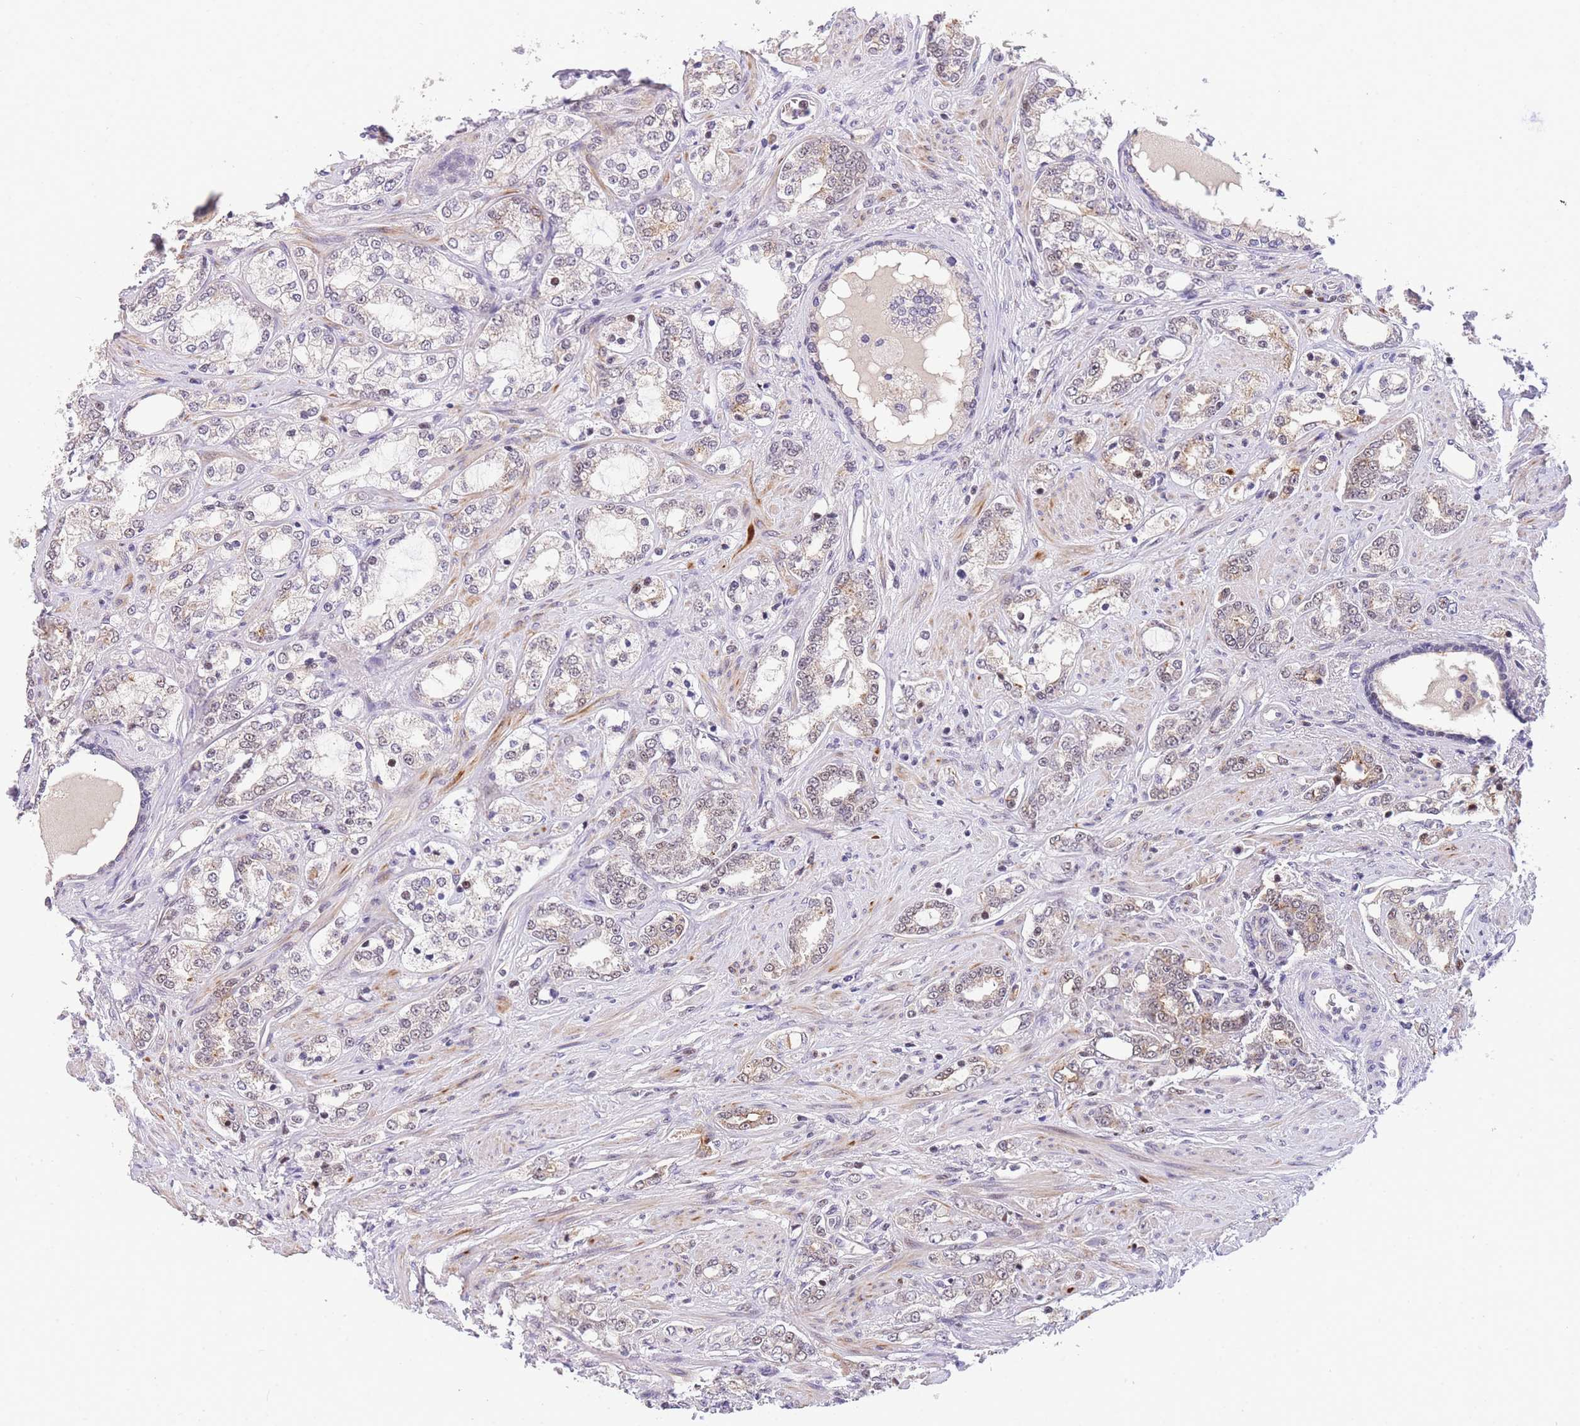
{"staining": {"intensity": "weak", "quantity": "25%-75%", "location": "nuclear"}, "tissue": "prostate cancer", "cell_type": "Tumor cells", "image_type": "cancer", "snomed": [{"axis": "morphology", "description": "Adenocarcinoma, High grade"}, {"axis": "topography", "description": "Prostate"}], "caption": "Immunohistochemistry (IHC) of prostate cancer reveals low levels of weak nuclear staining in about 25%-75% of tumor cells.", "gene": "SLC35F2", "patient": {"sex": "male", "age": 64}}